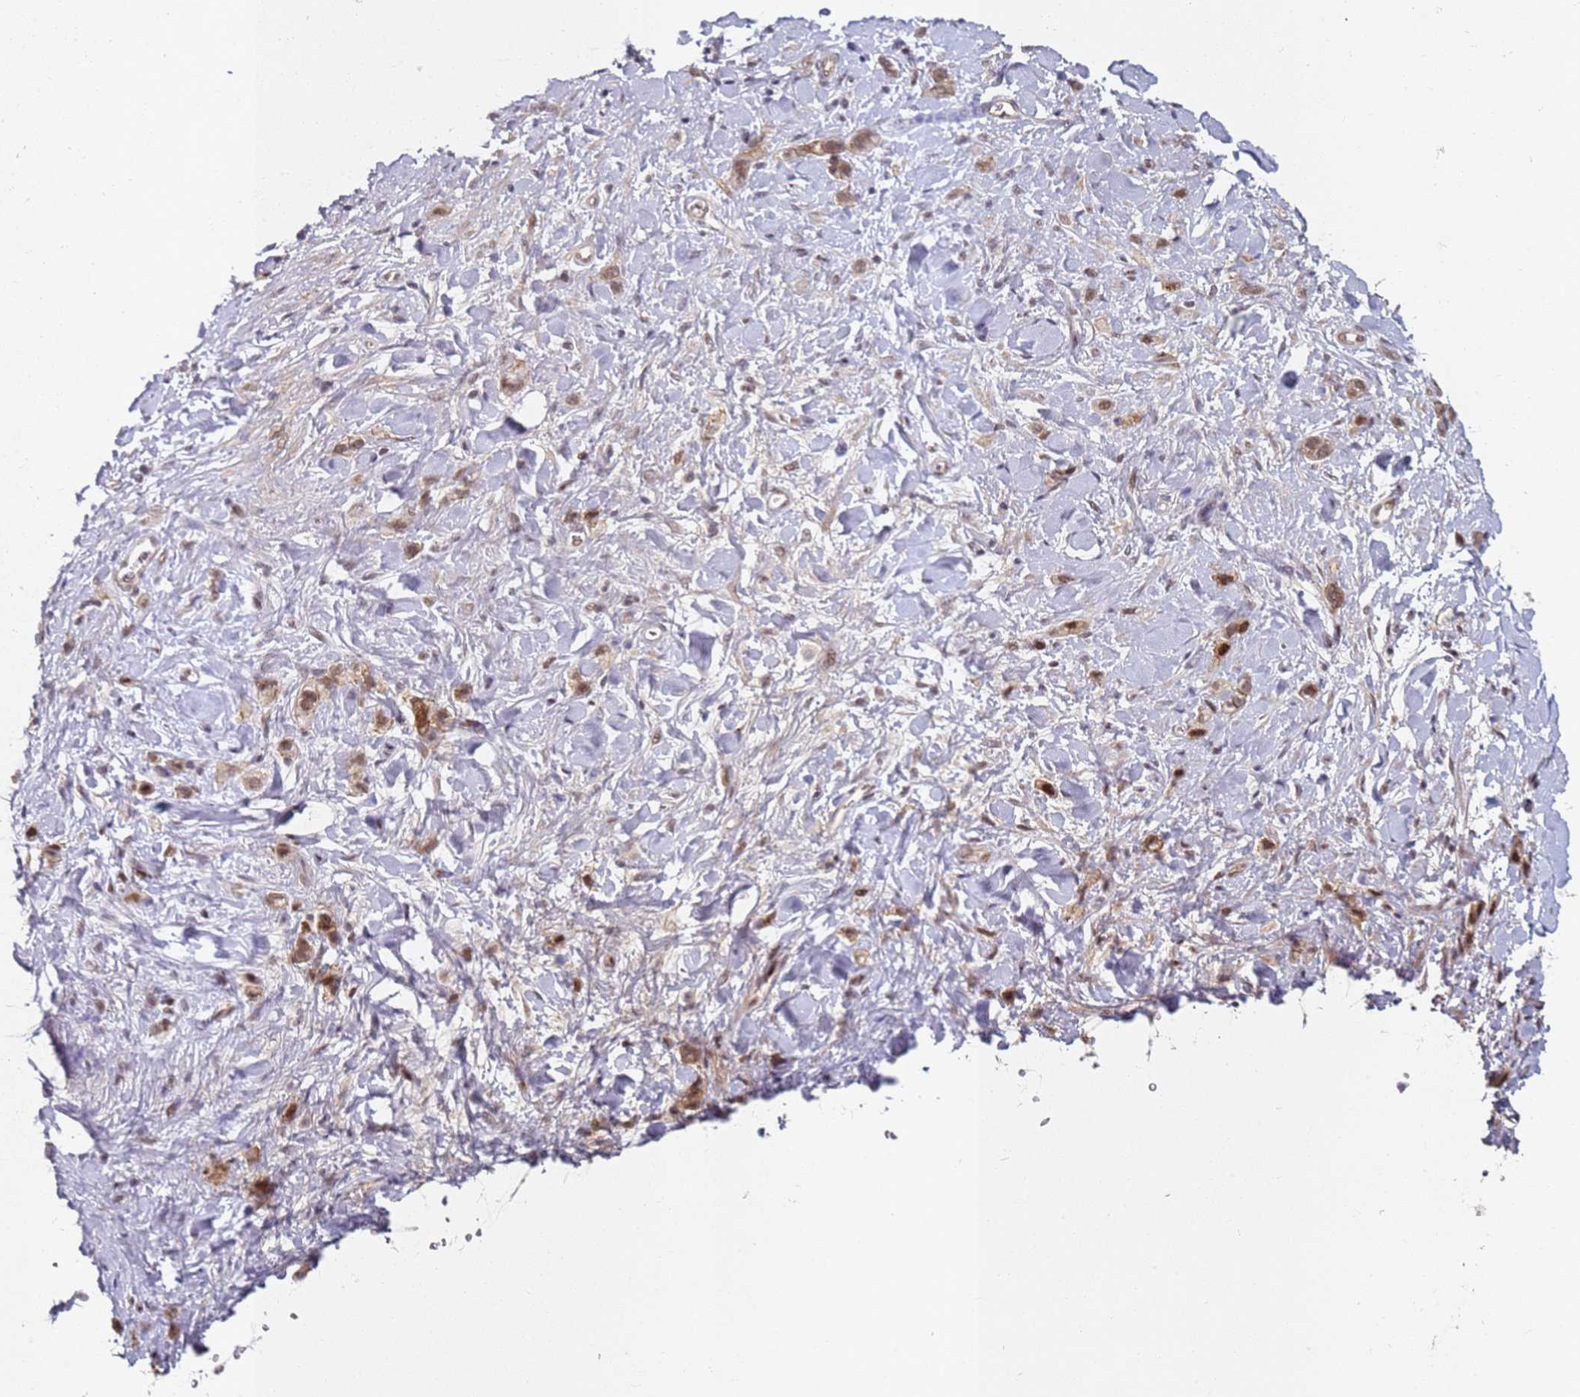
{"staining": {"intensity": "strong", "quantity": ">75%", "location": "cytoplasmic/membranous,nuclear"}, "tissue": "stomach cancer", "cell_type": "Tumor cells", "image_type": "cancer", "snomed": [{"axis": "morphology", "description": "Adenocarcinoma, NOS"}, {"axis": "topography", "description": "Stomach"}], "caption": "Brown immunohistochemical staining in human stomach cancer displays strong cytoplasmic/membranous and nuclear positivity in about >75% of tumor cells.", "gene": "ATF6B", "patient": {"sex": "female", "age": 65}}